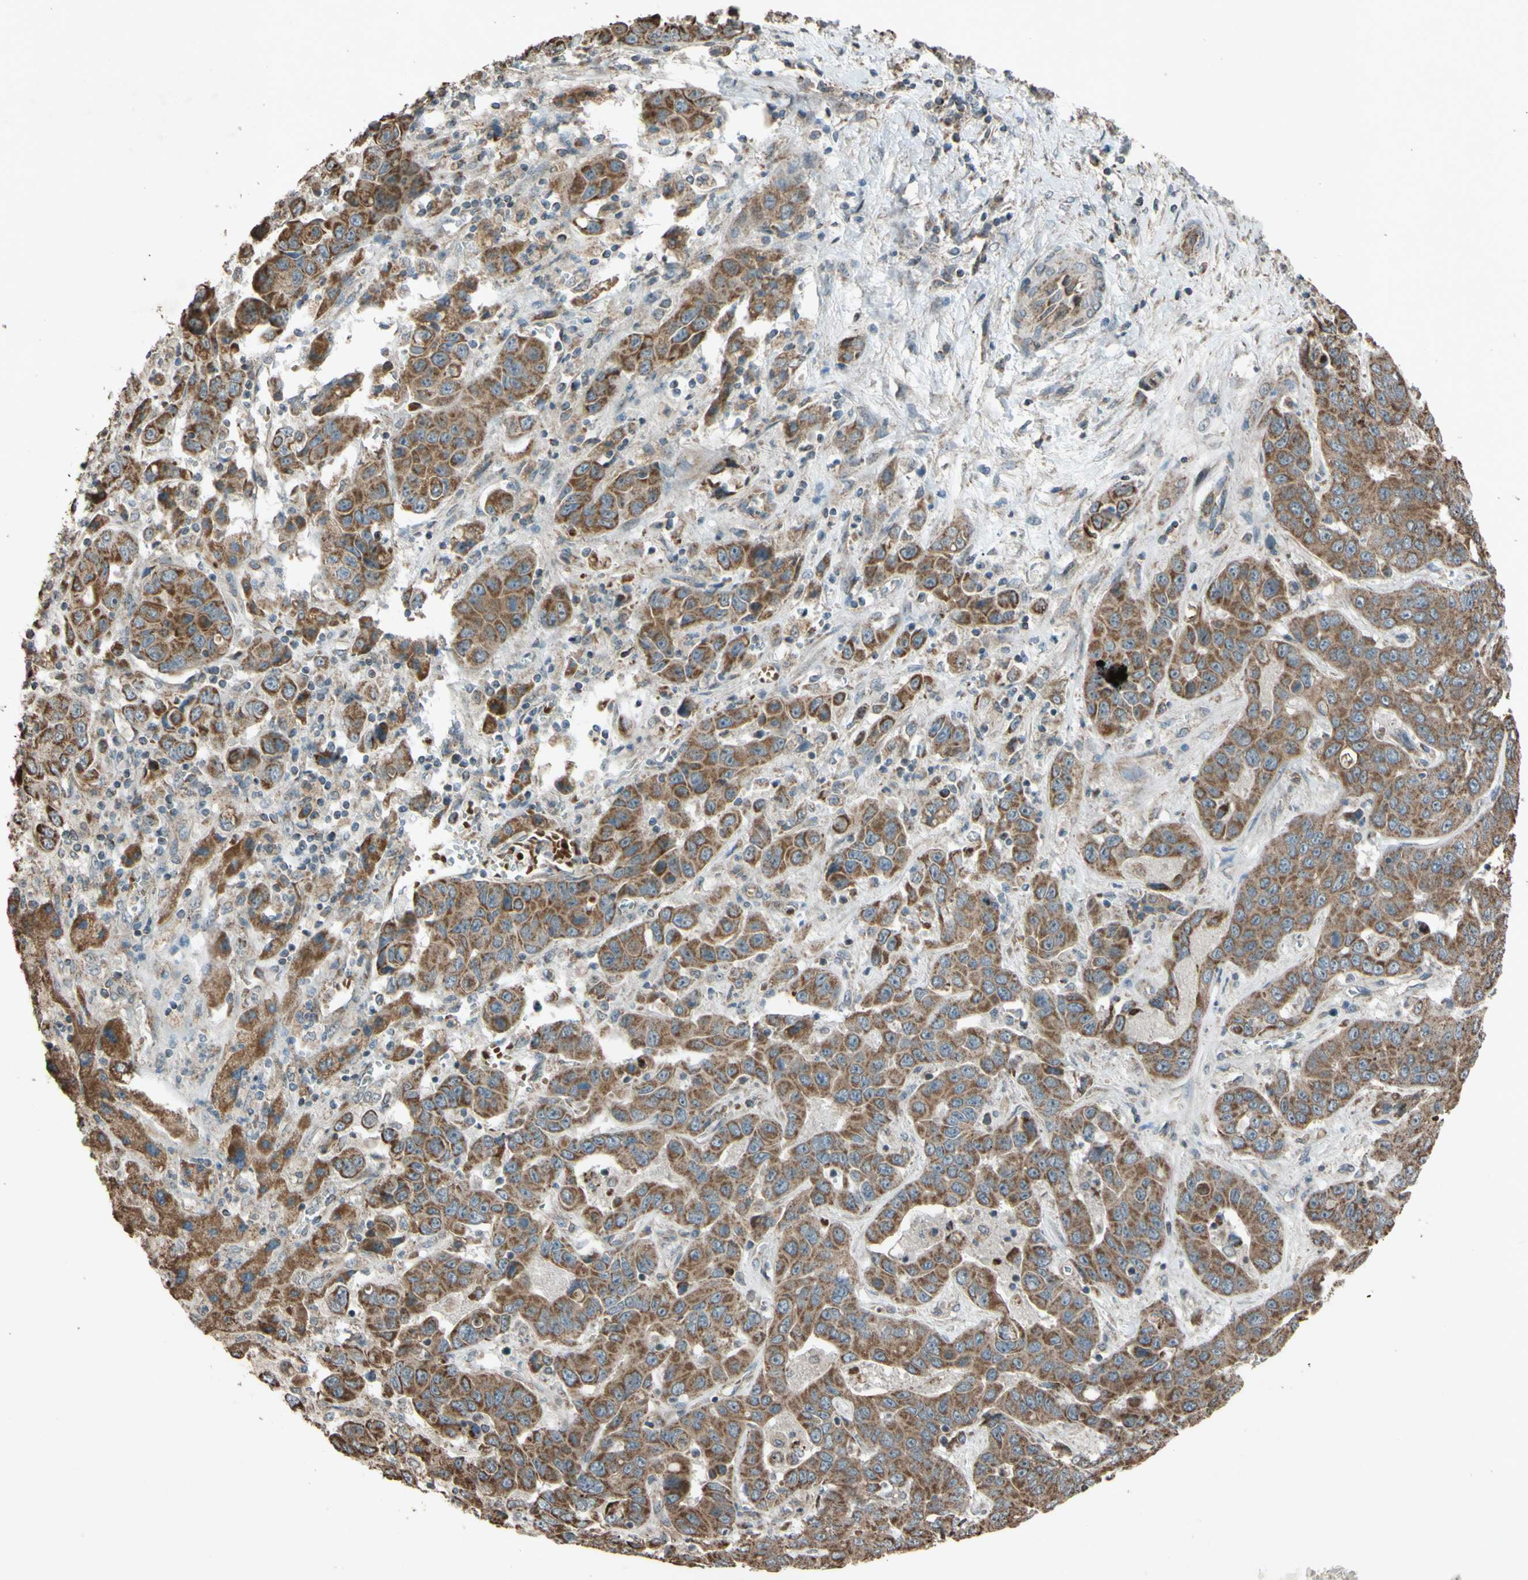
{"staining": {"intensity": "moderate", "quantity": ">75%", "location": "cytoplasmic/membranous"}, "tissue": "liver cancer", "cell_type": "Tumor cells", "image_type": "cancer", "snomed": [{"axis": "morphology", "description": "Cholangiocarcinoma"}, {"axis": "topography", "description": "Liver"}], "caption": "Human liver cancer (cholangiocarcinoma) stained with a protein marker demonstrates moderate staining in tumor cells.", "gene": "ACOT8", "patient": {"sex": "female", "age": 52}}